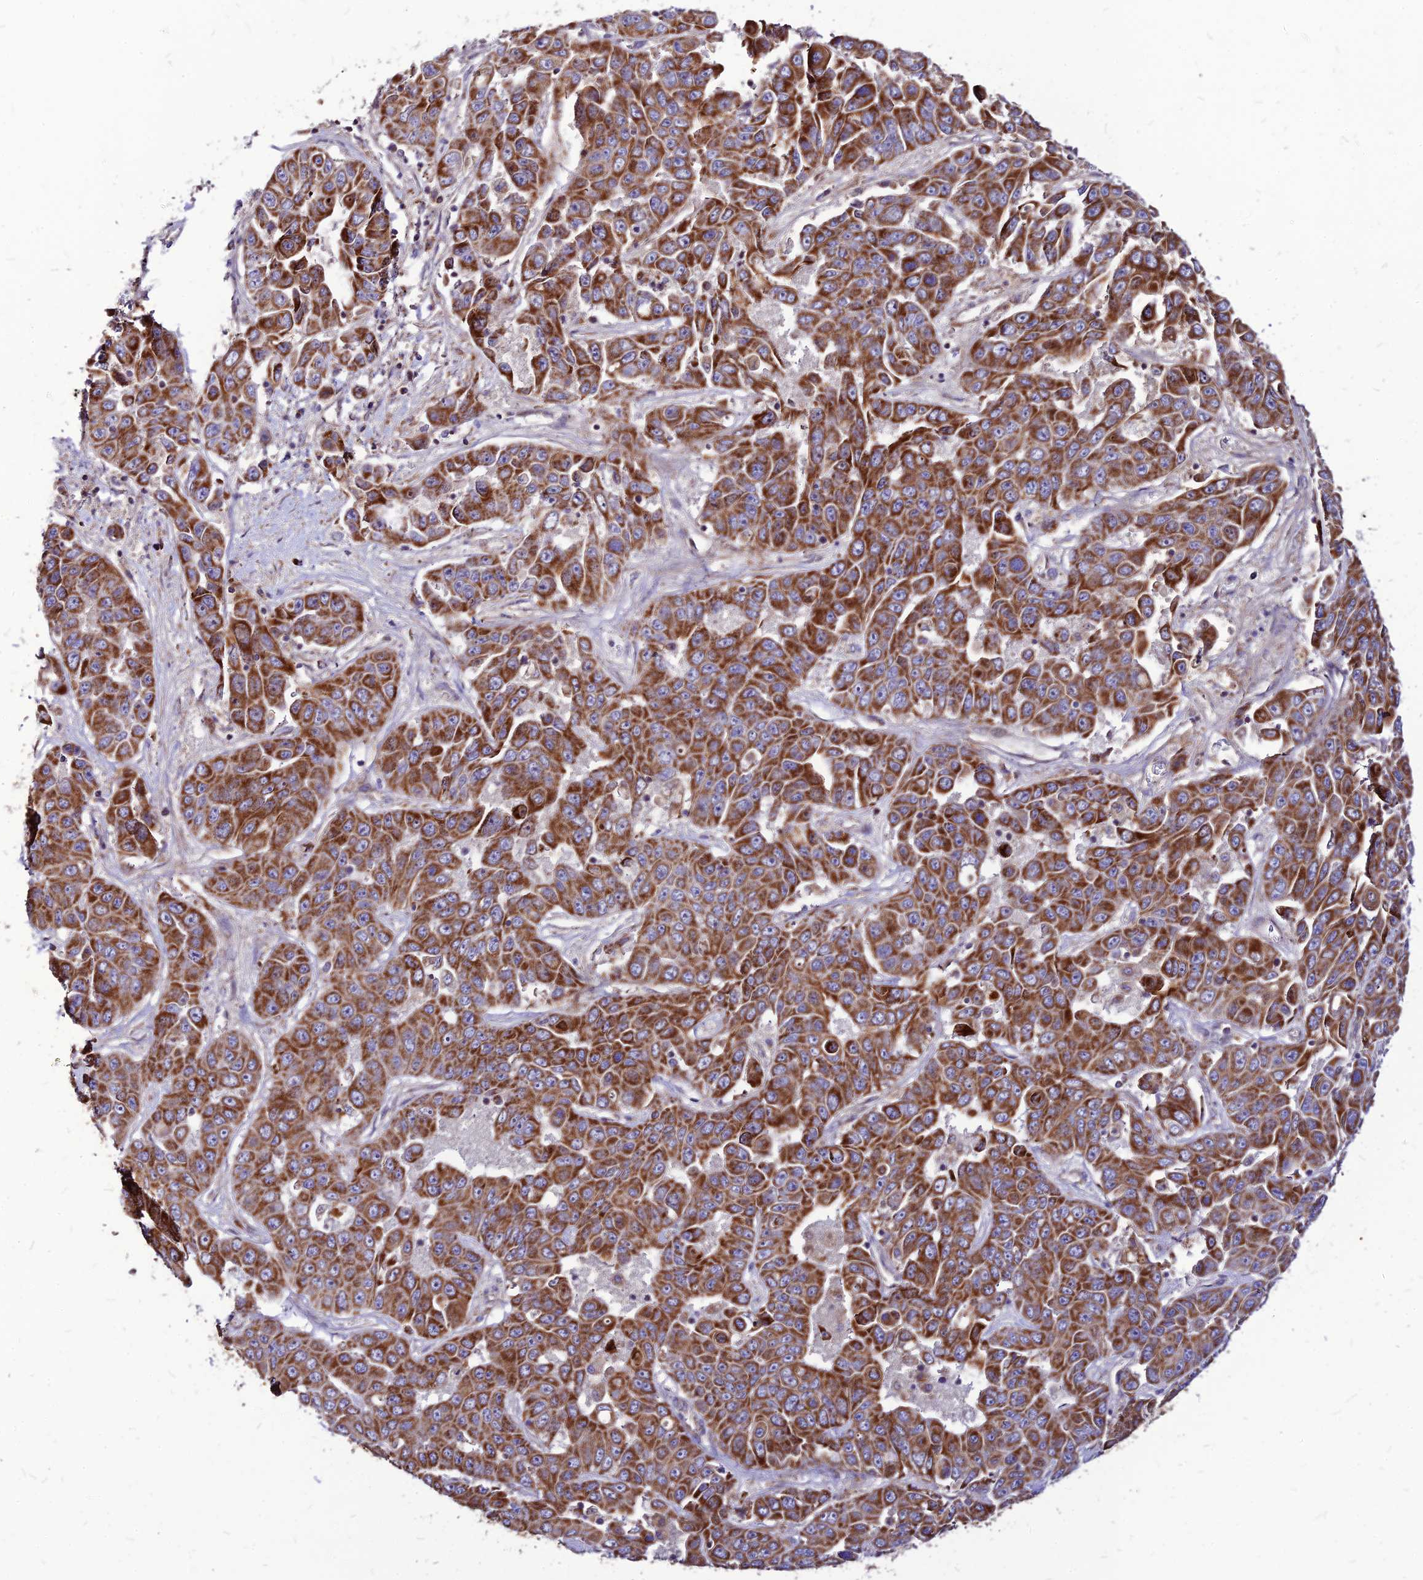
{"staining": {"intensity": "strong", "quantity": ">75%", "location": "cytoplasmic/membranous"}, "tissue": "liver cancer", "cell_type": "Tumor cells", "image_type": "cancer", "snomed": [{"axis": "morphology", "description": "Cholangiocarcinoma"}, {"axis": "topography", "description": "Liver"}], "caption": "Immunohistochemistry (IHC) (DAB) staining of cholangiocarcinoma (liver) reveals strong cytoplasmic/membranous protein positivity in about >75% of tumor cells. Nuclei are stained in blue.", "gene": "ECI1", "patient": {"sex": "female", "age": 52}}